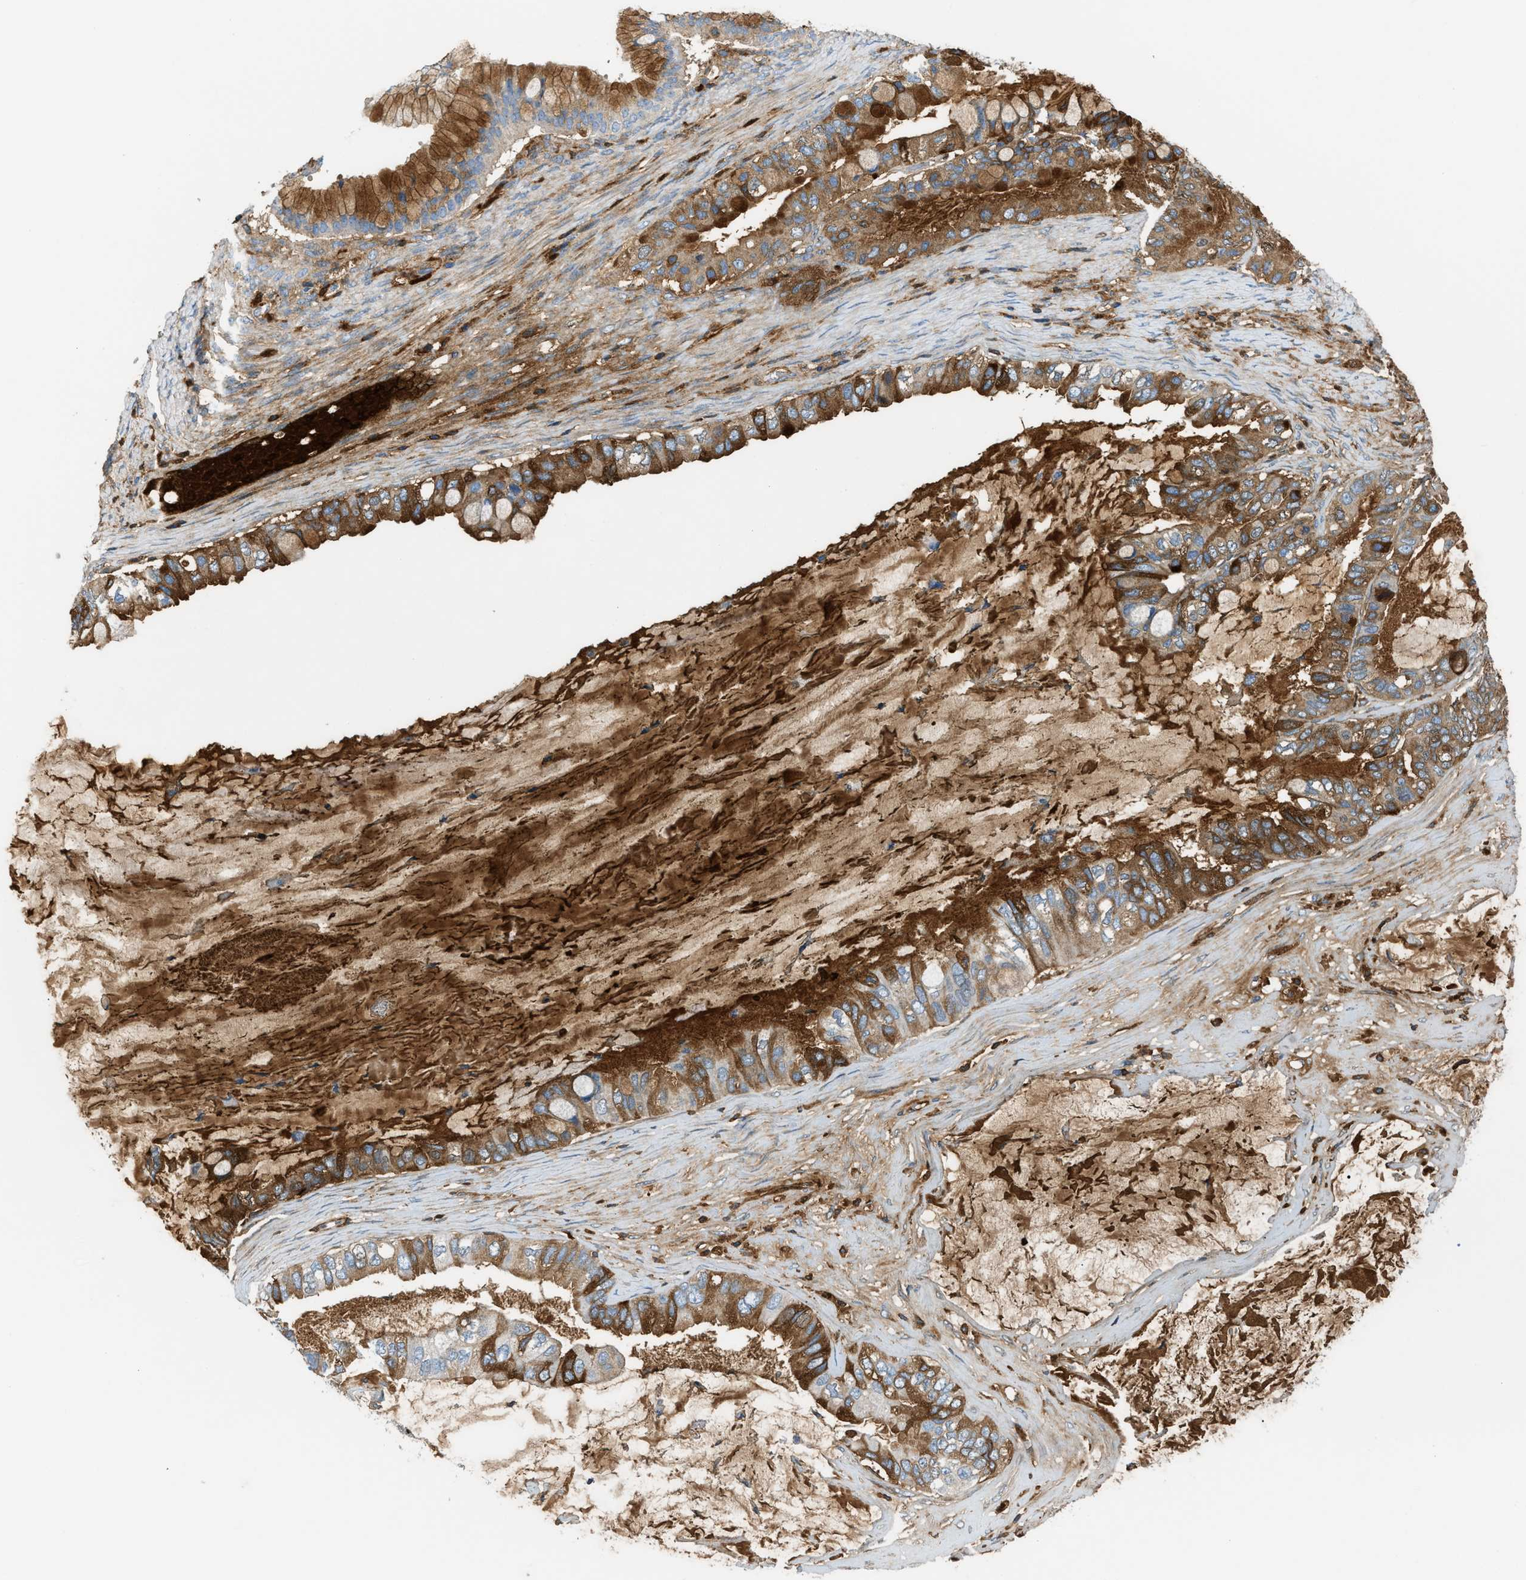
{"staining": {"intensity": "moderate", "quantity": ">75%", "location": "cytoplasmic/membranous"}, "tissue": "ovarian cancer", "cell_type": "Tumor cells", "image_type": "cancer", "snomed": [{"axis": "morphology", "description": "Cystadenocarcinoma, mucinous, NOS"}, {"axis": "topography", "description": "Ovary"}], "caption": "The histopathology image shows staining of ovarian cancer, revealing moderate cytoplasmic/membranous protein positivity (brown color) within tumor cells.", "gene": "CFI", "patient": {"sex": "female", "age": 80}}